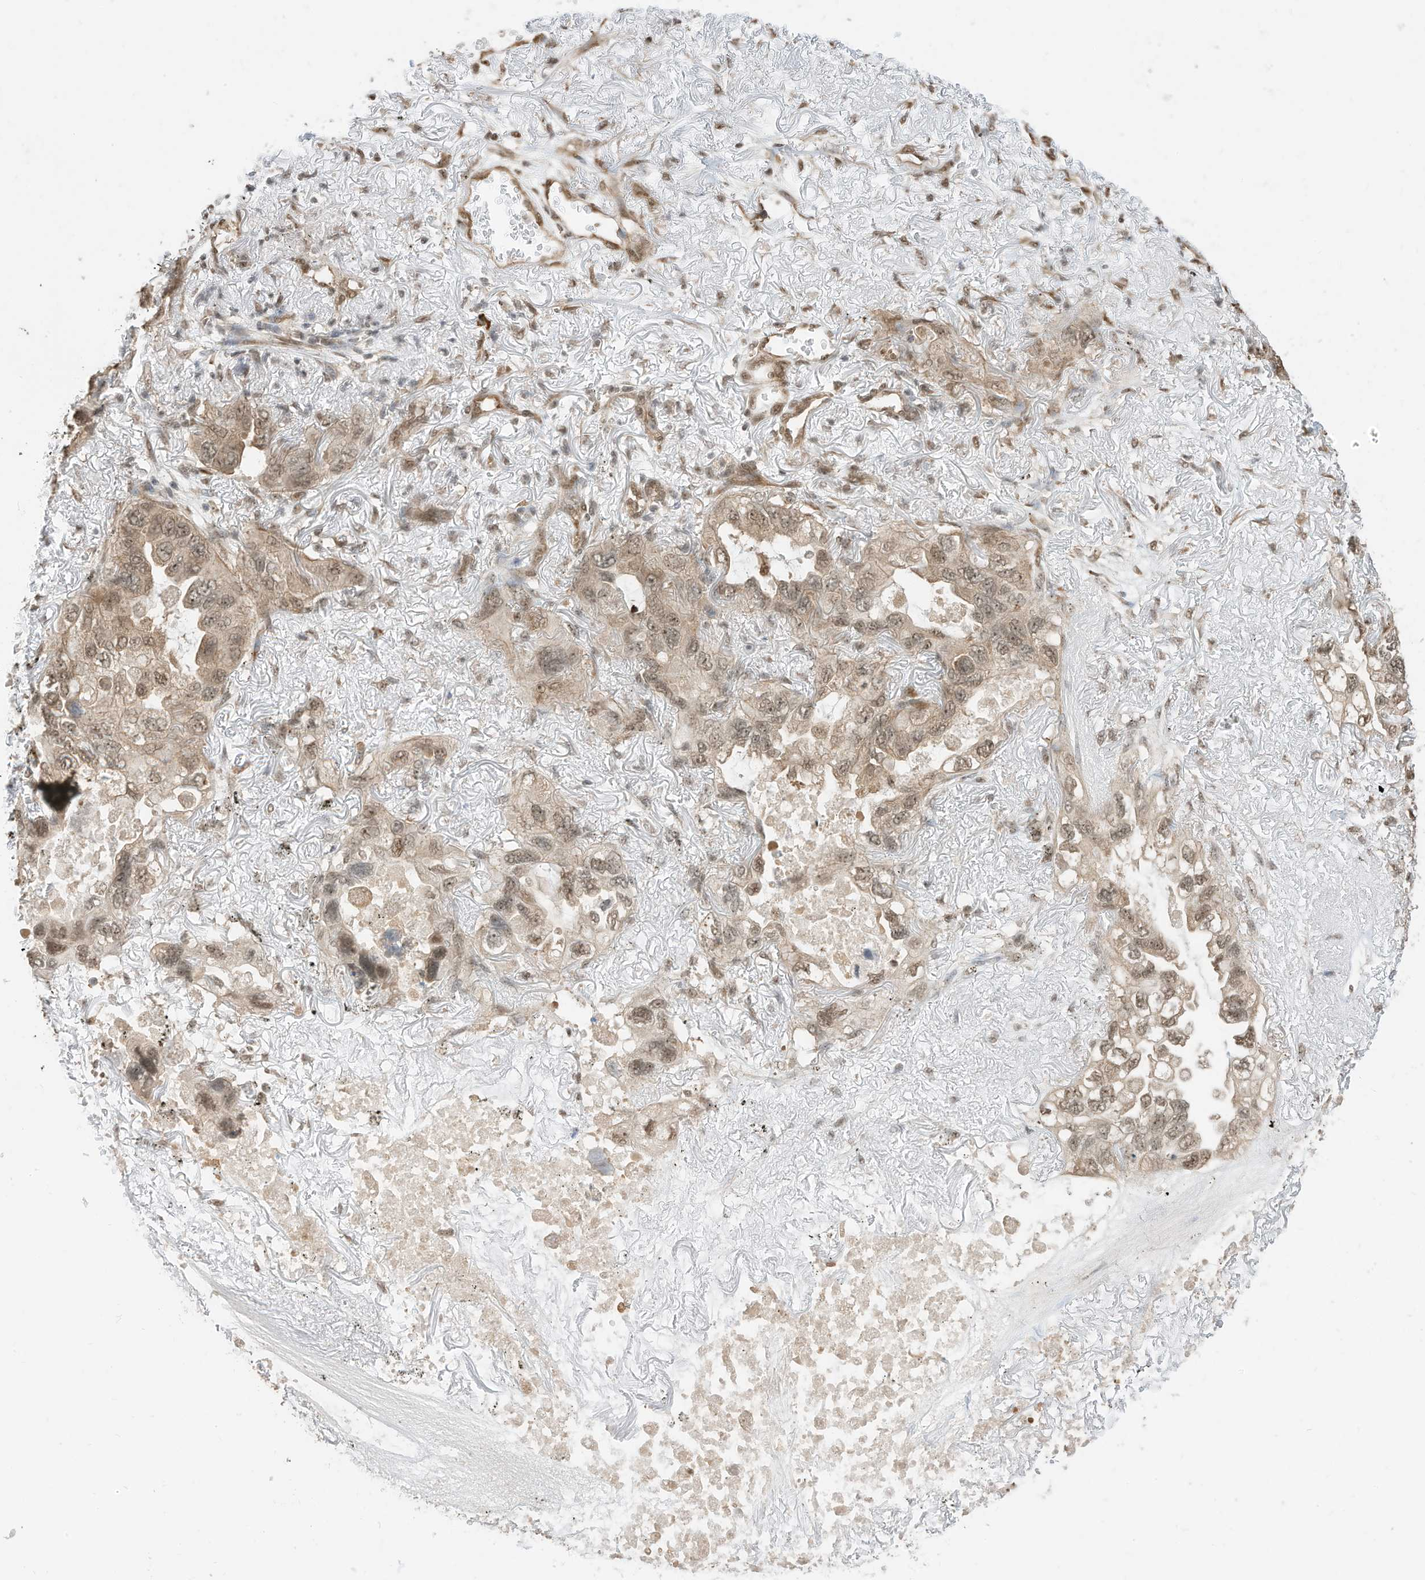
{"staining": {"intensity": "weak", "quantity": ">75%", "location": "cytoplasmic/membranous,nuclear"}, "tissue": "lung cancer", "cell_type": "Tumor cells", "image_type": "cancer", "snomed": [{"axis": "morphology", "description": "Squamous cell carcinoma, NOS"}, {"axis": "topography", "description": "Lung"}], "caption": "Immunohistochemistry (IHC) histopathology image of neoplastic tissue: lung cancer (squamous cell carcinoma) stained using immunohistochemistry (IHC) reveals low levels of weak protein expression localized specifically in the cytoplasmic/membranous and nuclear of tumor cells, appearing as a cytoplasmic/membranous and nuclear brown color.", "gene": "ZNF195", "patient": {"sex": "female", "age": 73}}